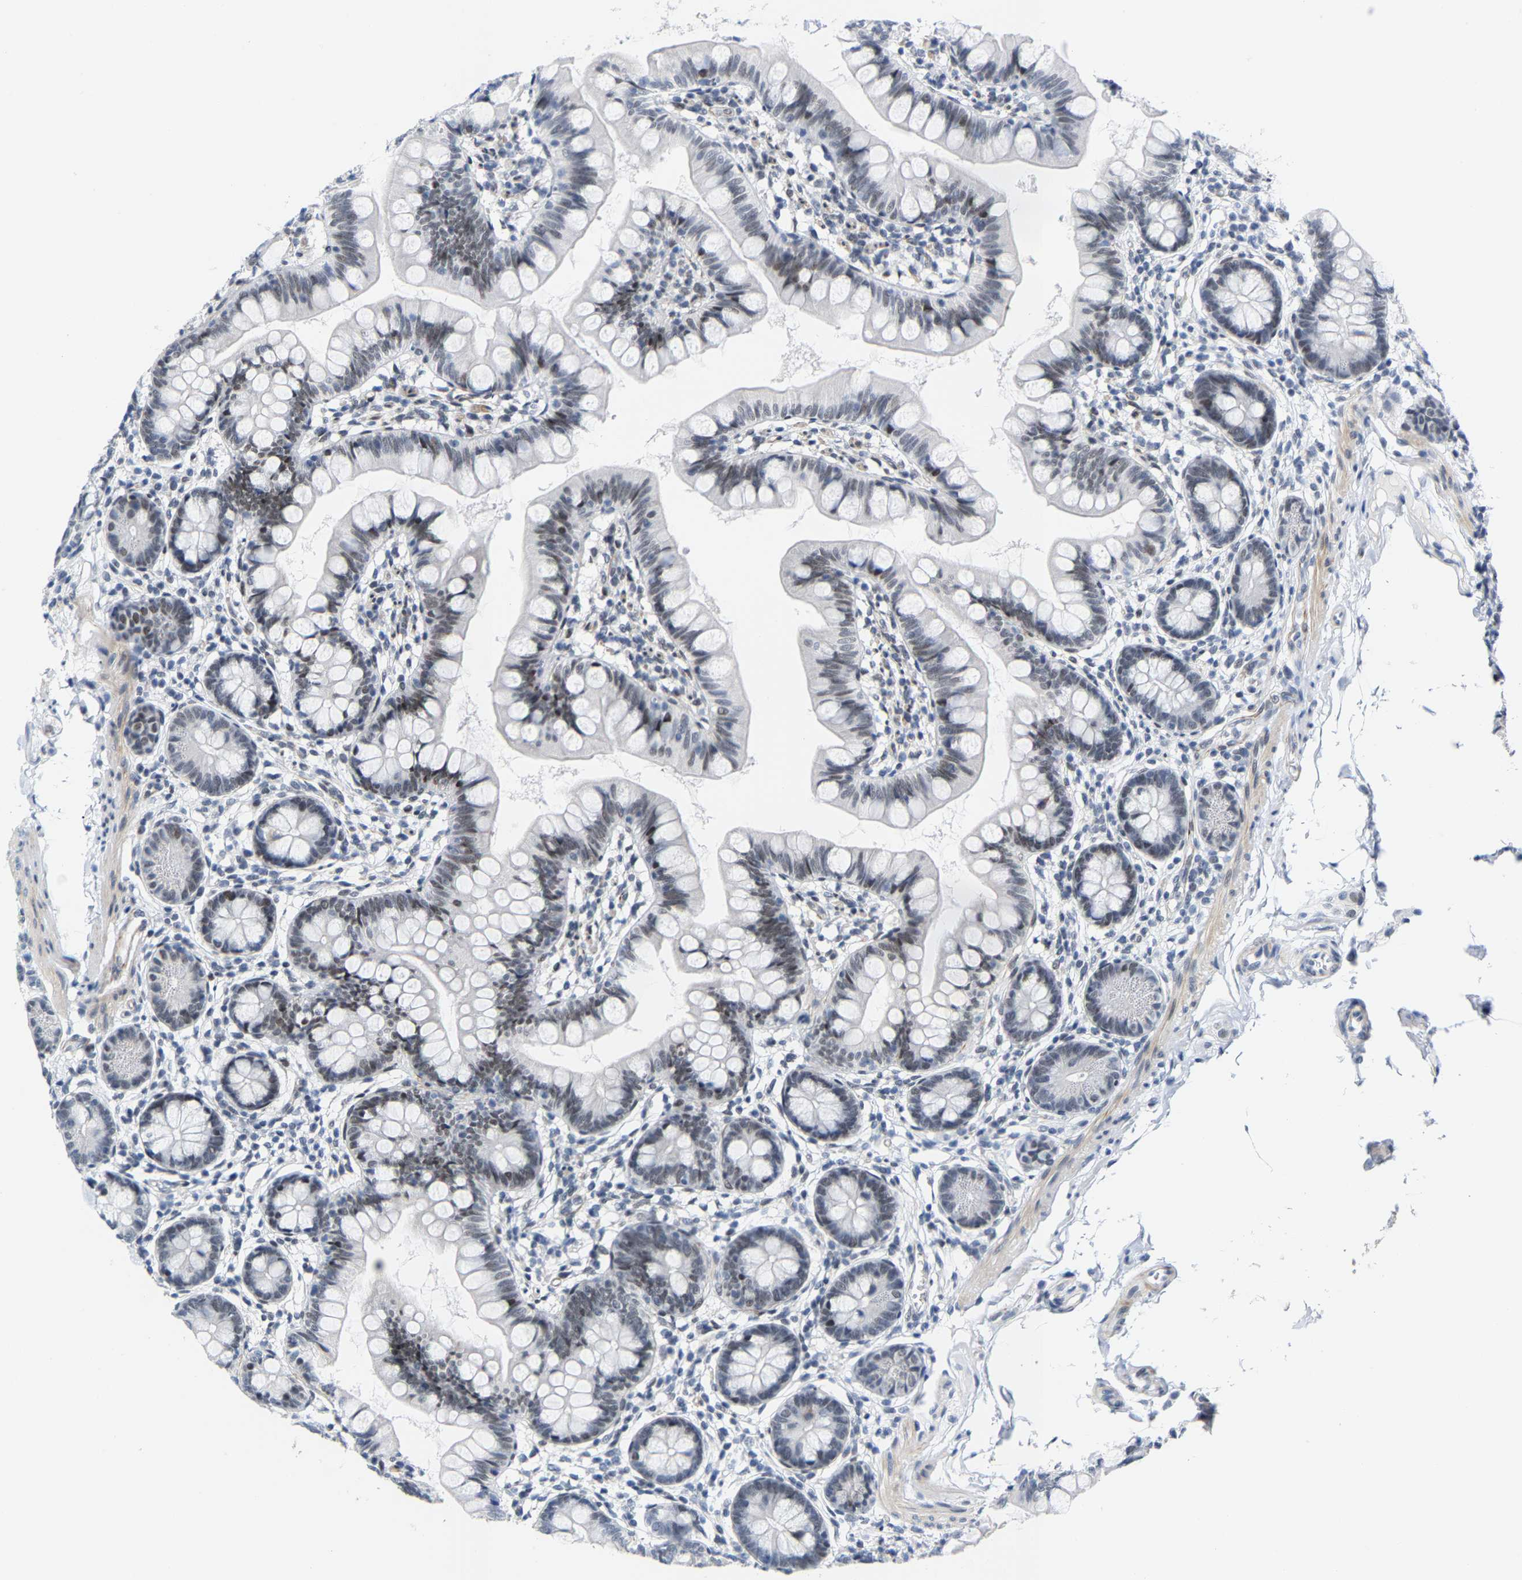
{"staining": {"intensity": "moderate", "quantity": "25%-75%", "location": "nuclear"}, "tissue": "small intestine", "cell_type": "Glandular cells", "image_type": "normal", "snomed": [{"axis": "morphology", "description": "Normal tissue, NOS"}, {"axis": "topography", "description": "Small intestine"}], "caption": "Approximately 25%-75% of glandular cells in benign human small intestine demonstrate moderate nuclear protein staining as visualized by brown immunohistochemical staining.", "gene": "FAM180A", "patient": {"sex": "male", "age": 7}}